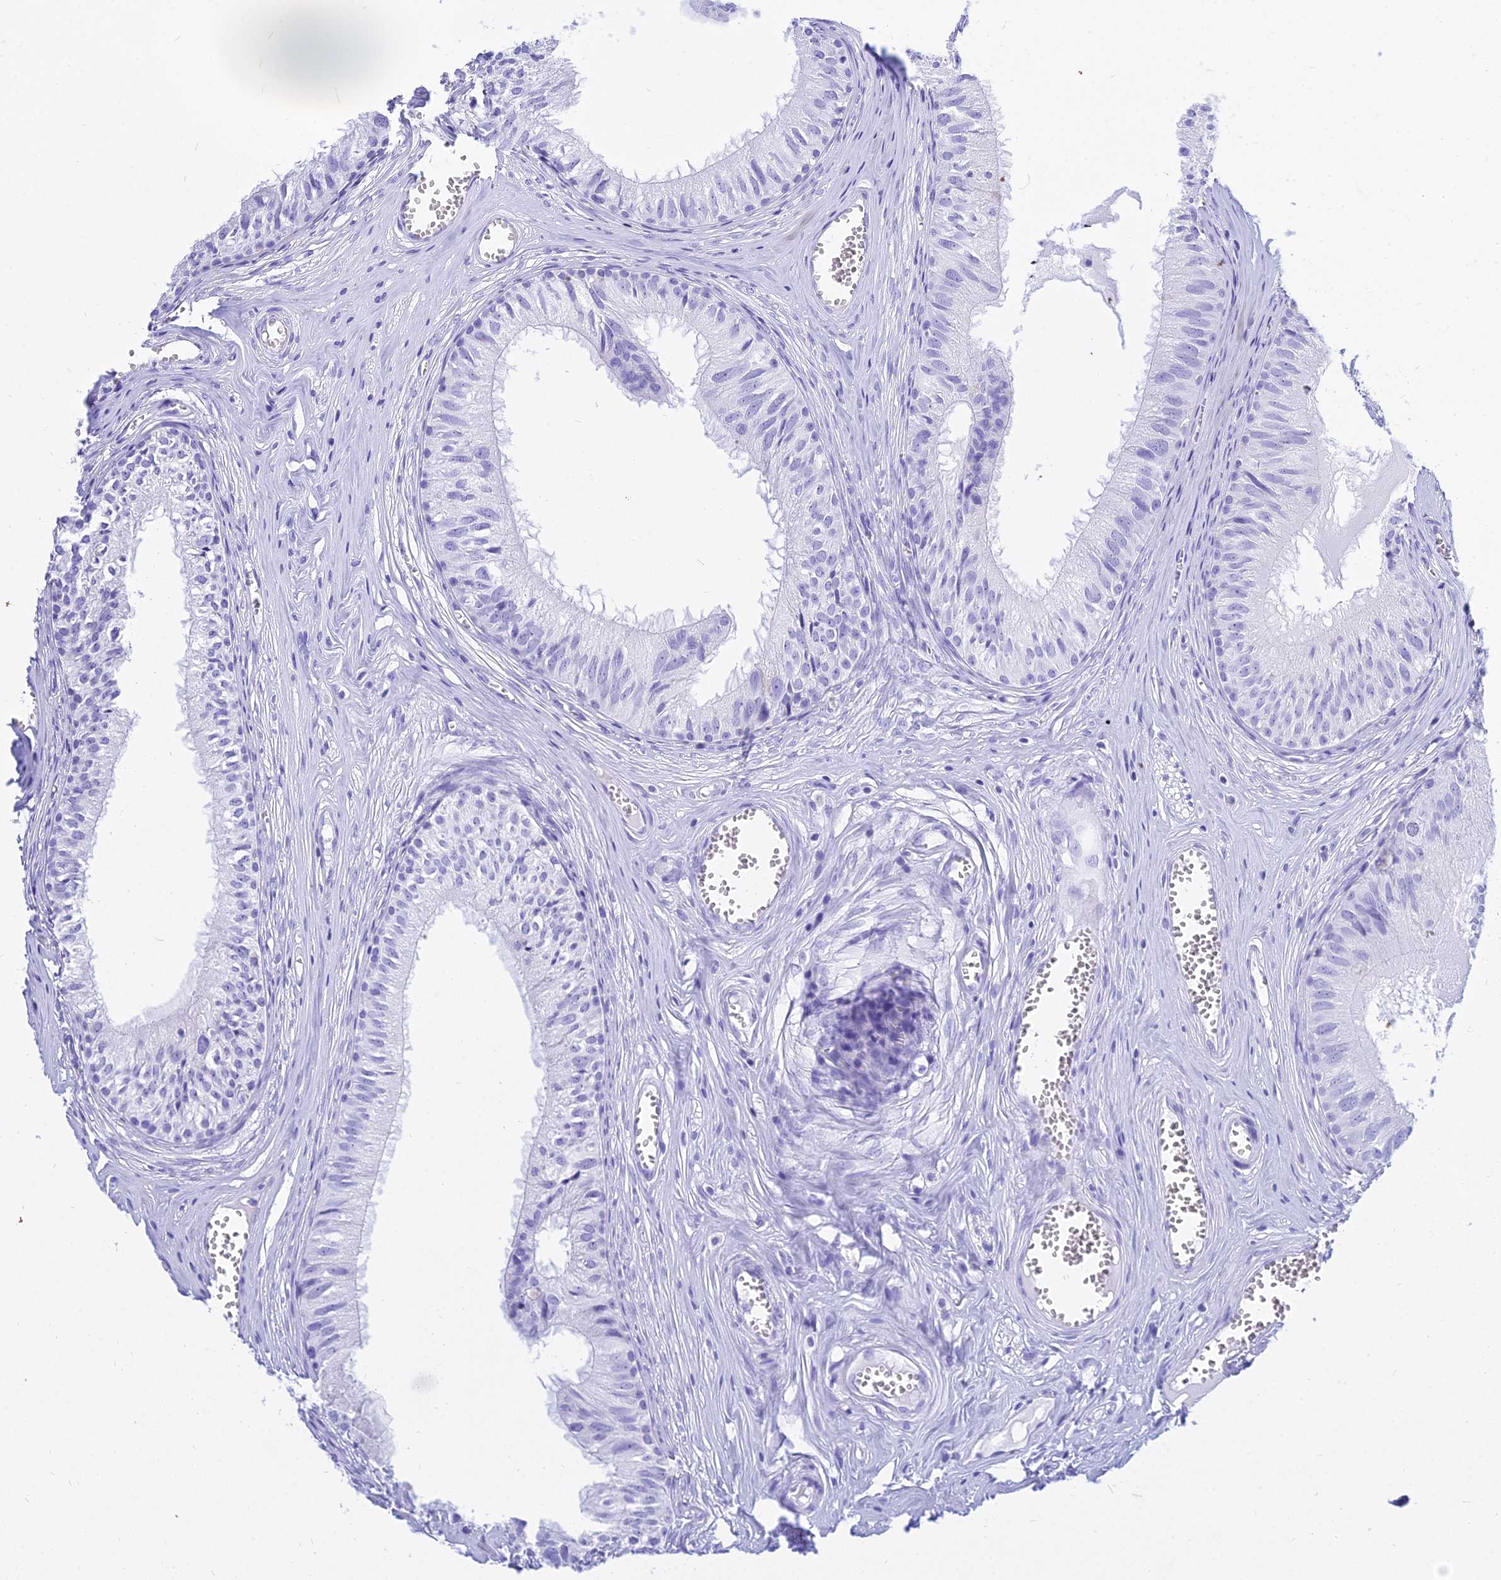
{"staining": {"intensity": "negative", "quantity": "none", "location": "none"}, "tissue": "epididymis", "cell_type": "Glandular cells", "image_type": "normal", "snomed": [{"axis": "morphology", "description": "Normal tissue, NOS"}, {"axis": "topography", "description": "Epididymis"}], "caption": "This is a image of IHC staining of benign epididymis, which shows no positivity in glandular cells.", "gene": "PATE4", "patient": {"sex": "male", "age": 36}}